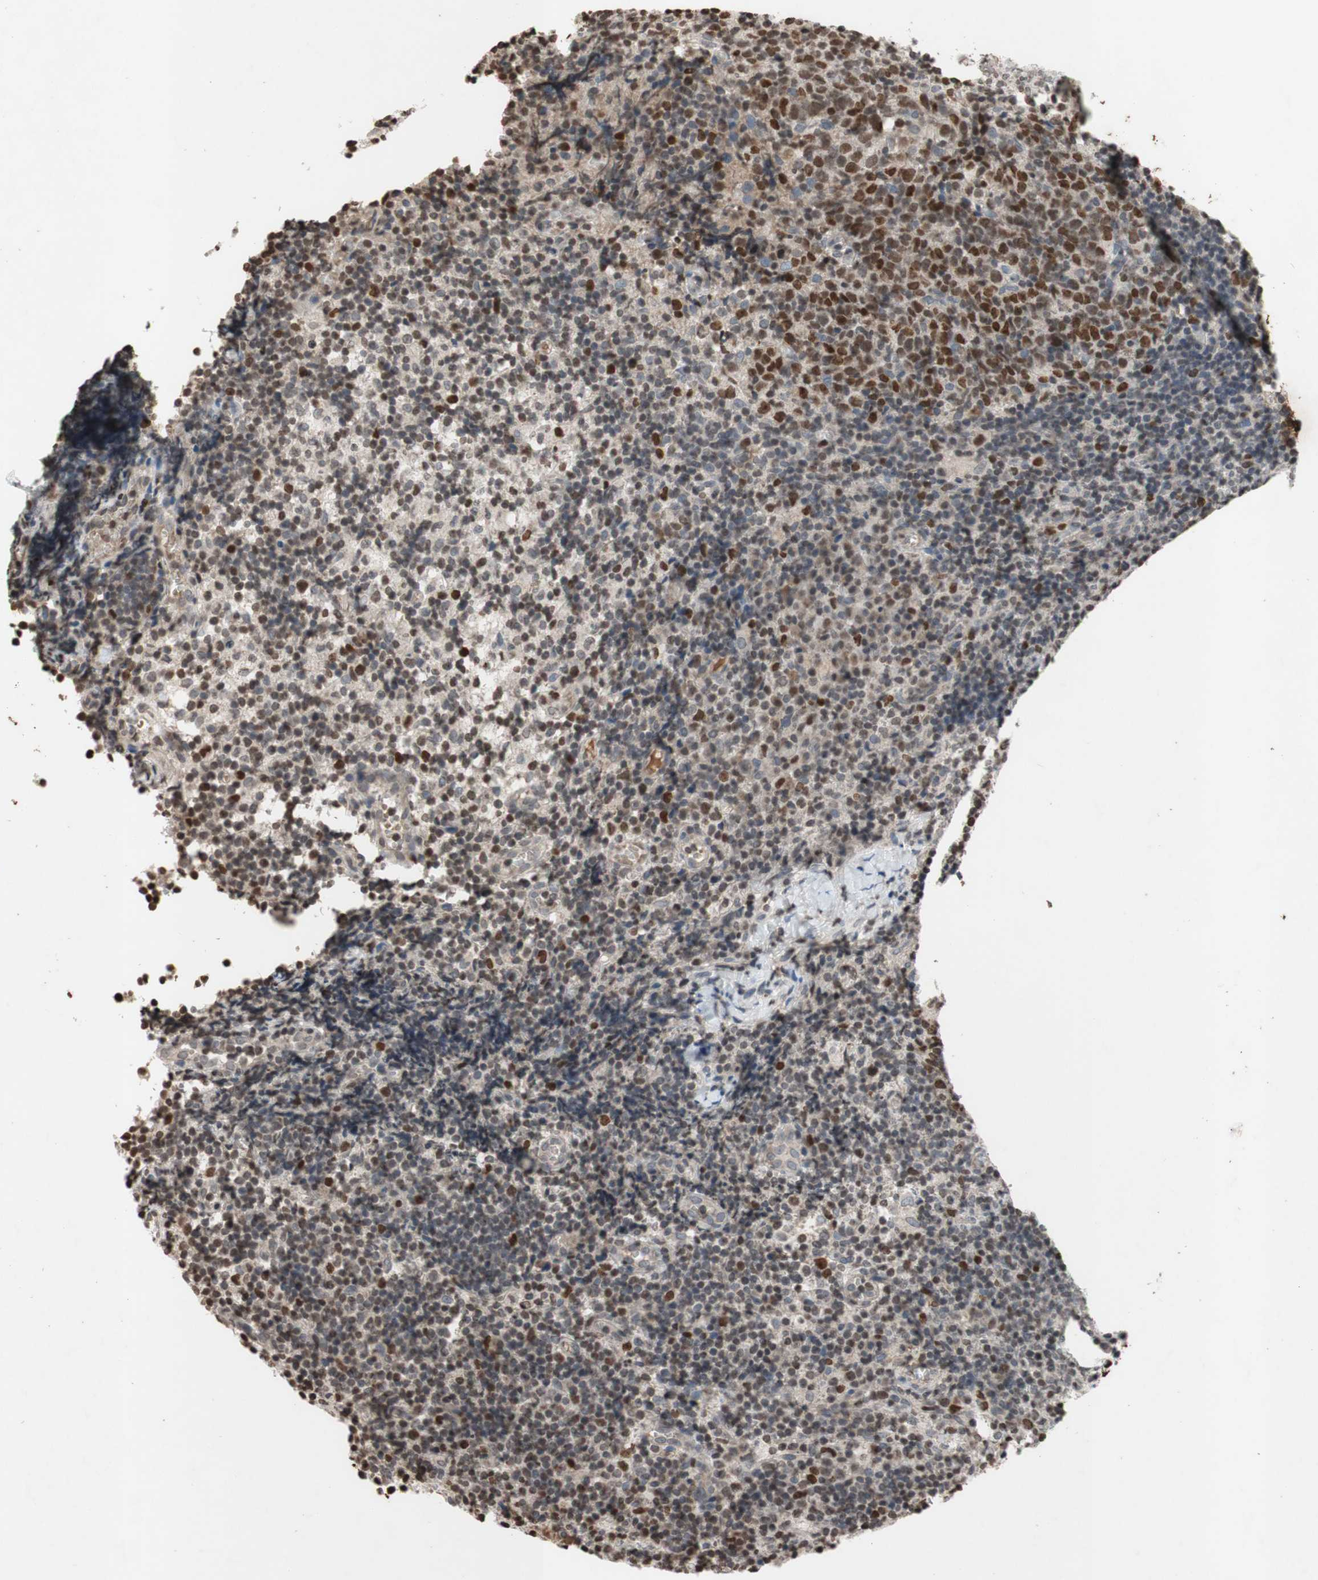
{"staining": {"intensity": "strong", "quantity": "25%-75%", "location": "nuclear"}, "tissue": "lymph node", "cell_type": "Germinal center cells", "image_type": "normal", "snomed": [{"axis": "morphology", "description": "Normal tissue, NOS"}, {"axis": "morphology", "description": "Inflammation, NOS"}, {"axis": "topography", "description": "Lymph node"}], "caption": "Protein analysis of normal lymph node shows strong nuclear expression in about 25%-75% of germinal center cells.", "gene": "MCM6", "patient": {"sex": "male", "age": 55}}